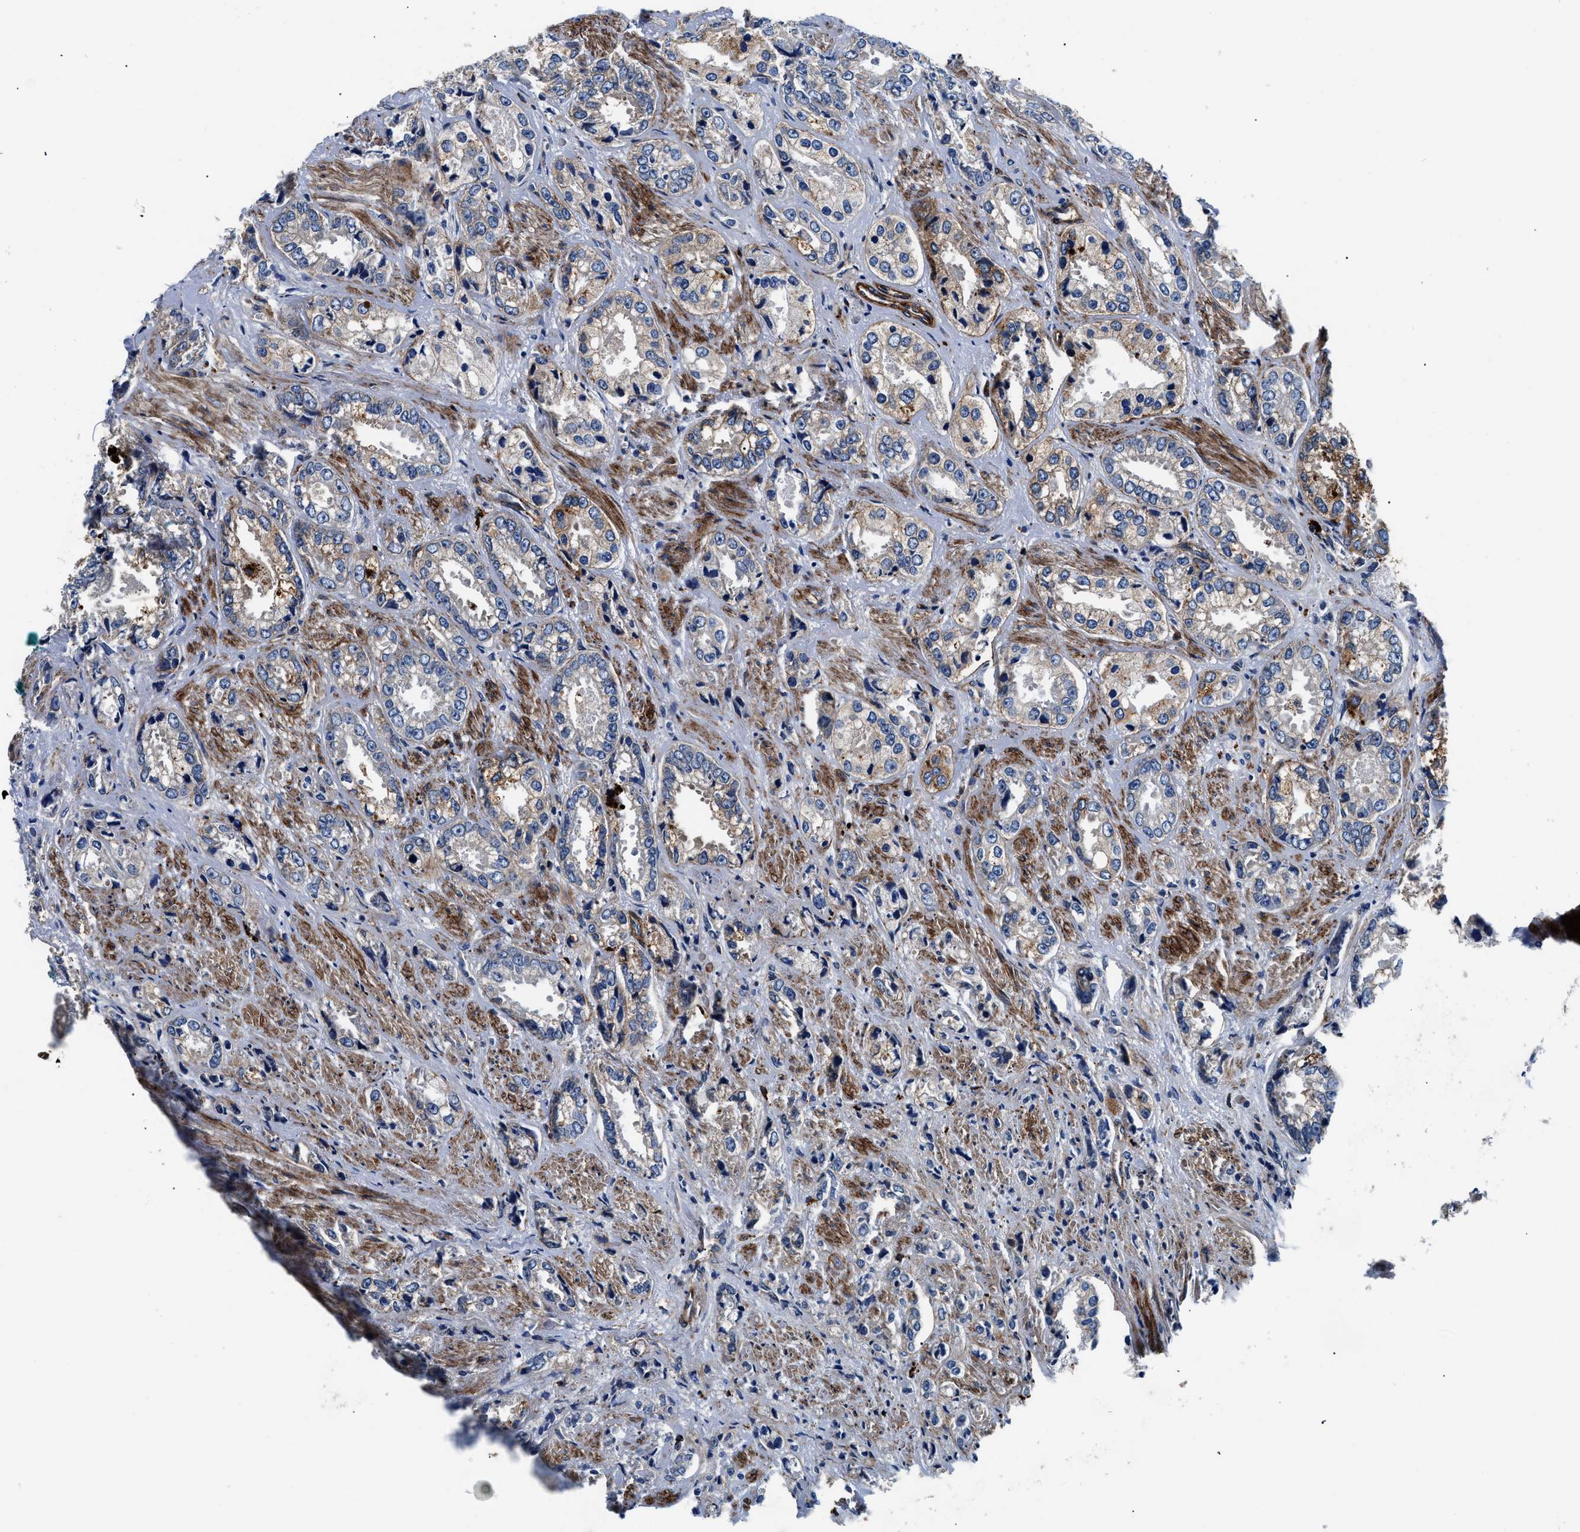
{"staining": {"intensity": "moderate", "quantity": "<25%", "location": "cytoplasmic/membranous"}, "tissue": "prostate cancer", "cell_type": "Tumor cells", "image_type": "cancer", "snomed": [{"axis": "morphology", "description": "Adenocarcinoma, High grade"}, {"axis": "topography", "description": "Prostate"}], "caption": "Protein staining shows moderate cytoplasmic/membranous positivity in about <25% of tumor cells in prostate high-grade adenocarcinoma.", "gene": "DAG1", "patient": {"sex": "male", "age": 61}}